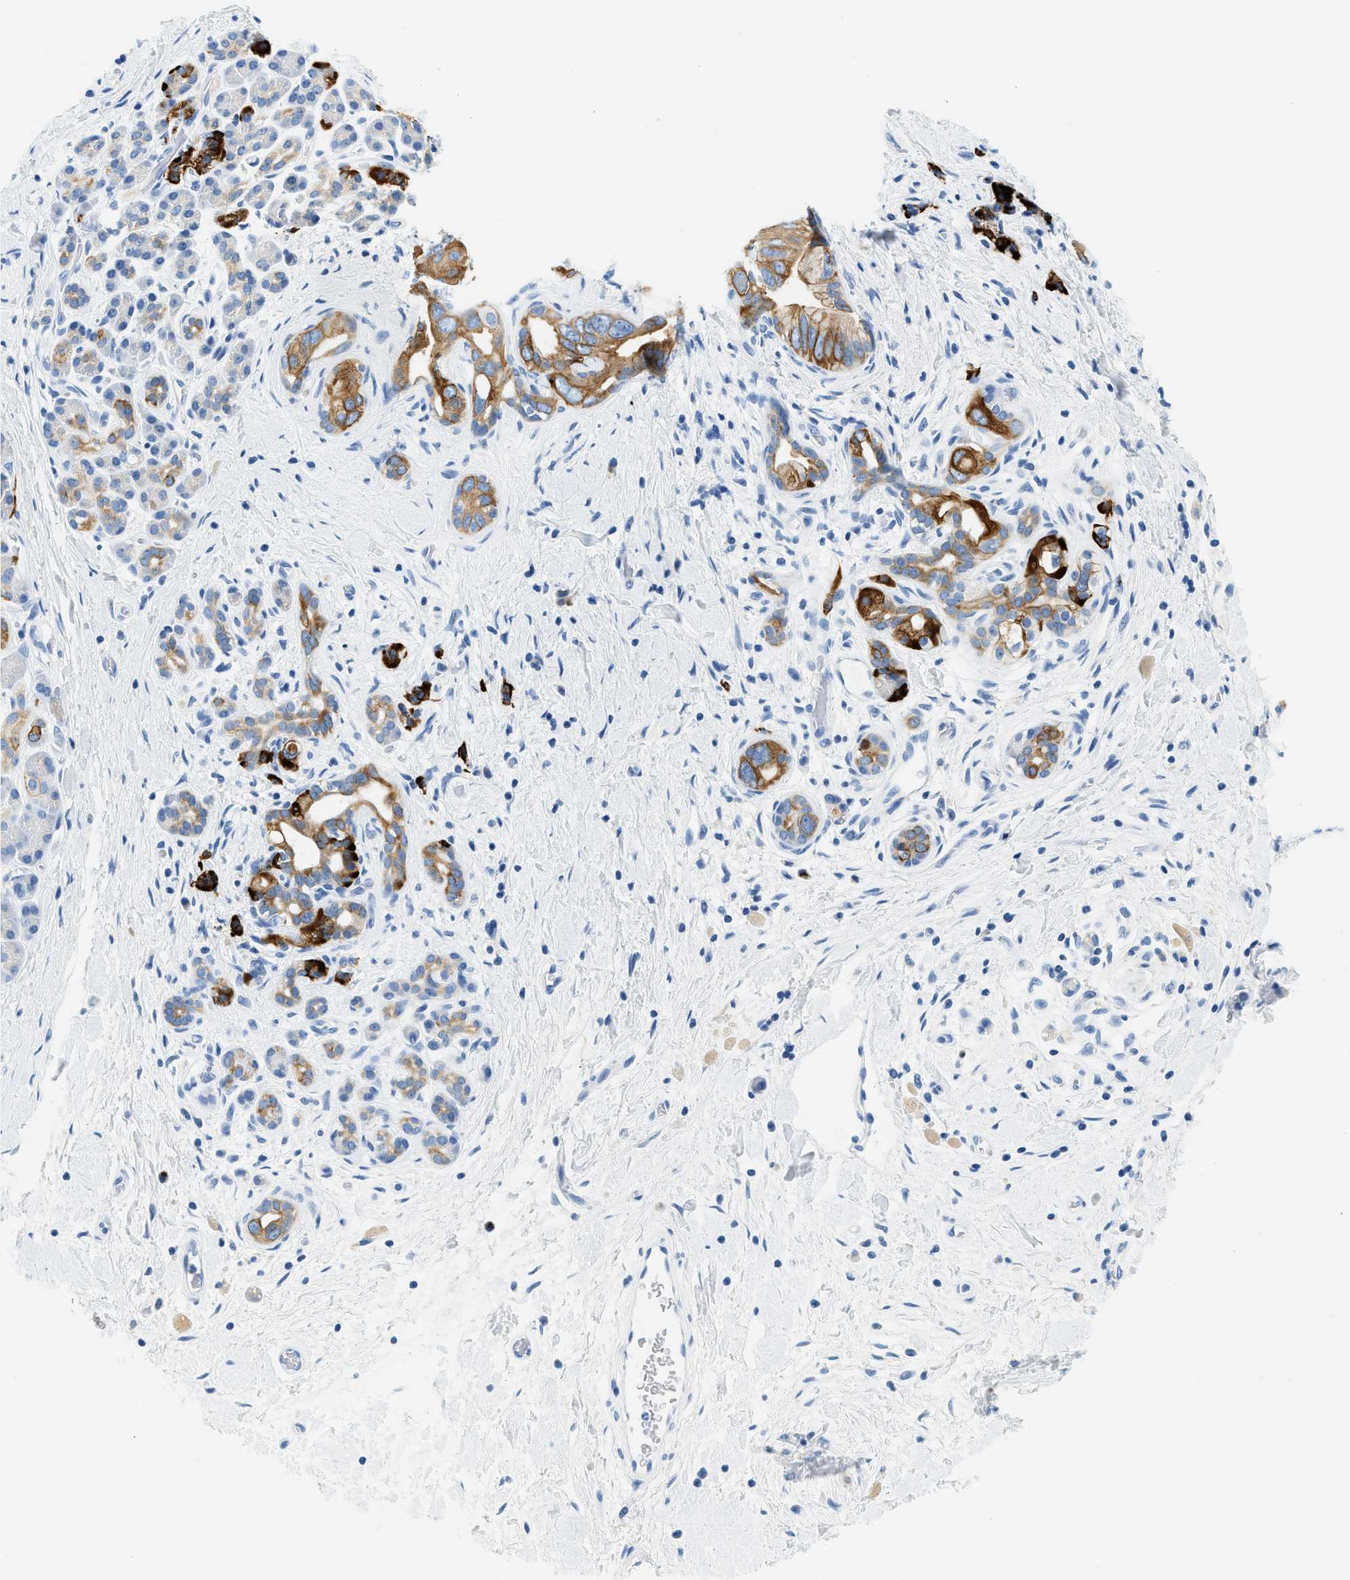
{"staining": {"intensity": "moderate", "quantity": ">75%", "location": "cytoplasmic/membranous"}, "tissue": "pancreatic cancer", "cell_type": "Tumor cells", "image_type": "cancer", "snomed": [{"axis": "morphology", "description": "Adenocarcinoma, NOS"}, {"axis": "topography", "description": "Pancreas"}], "caption": "Tumor cells display medium levels of moderate cytoplasmic/membranous positivity in about >75% of cells in pancreatic cancer.", "gene": "STXBP2", "patient": {"sex": "male", "age": 55}}